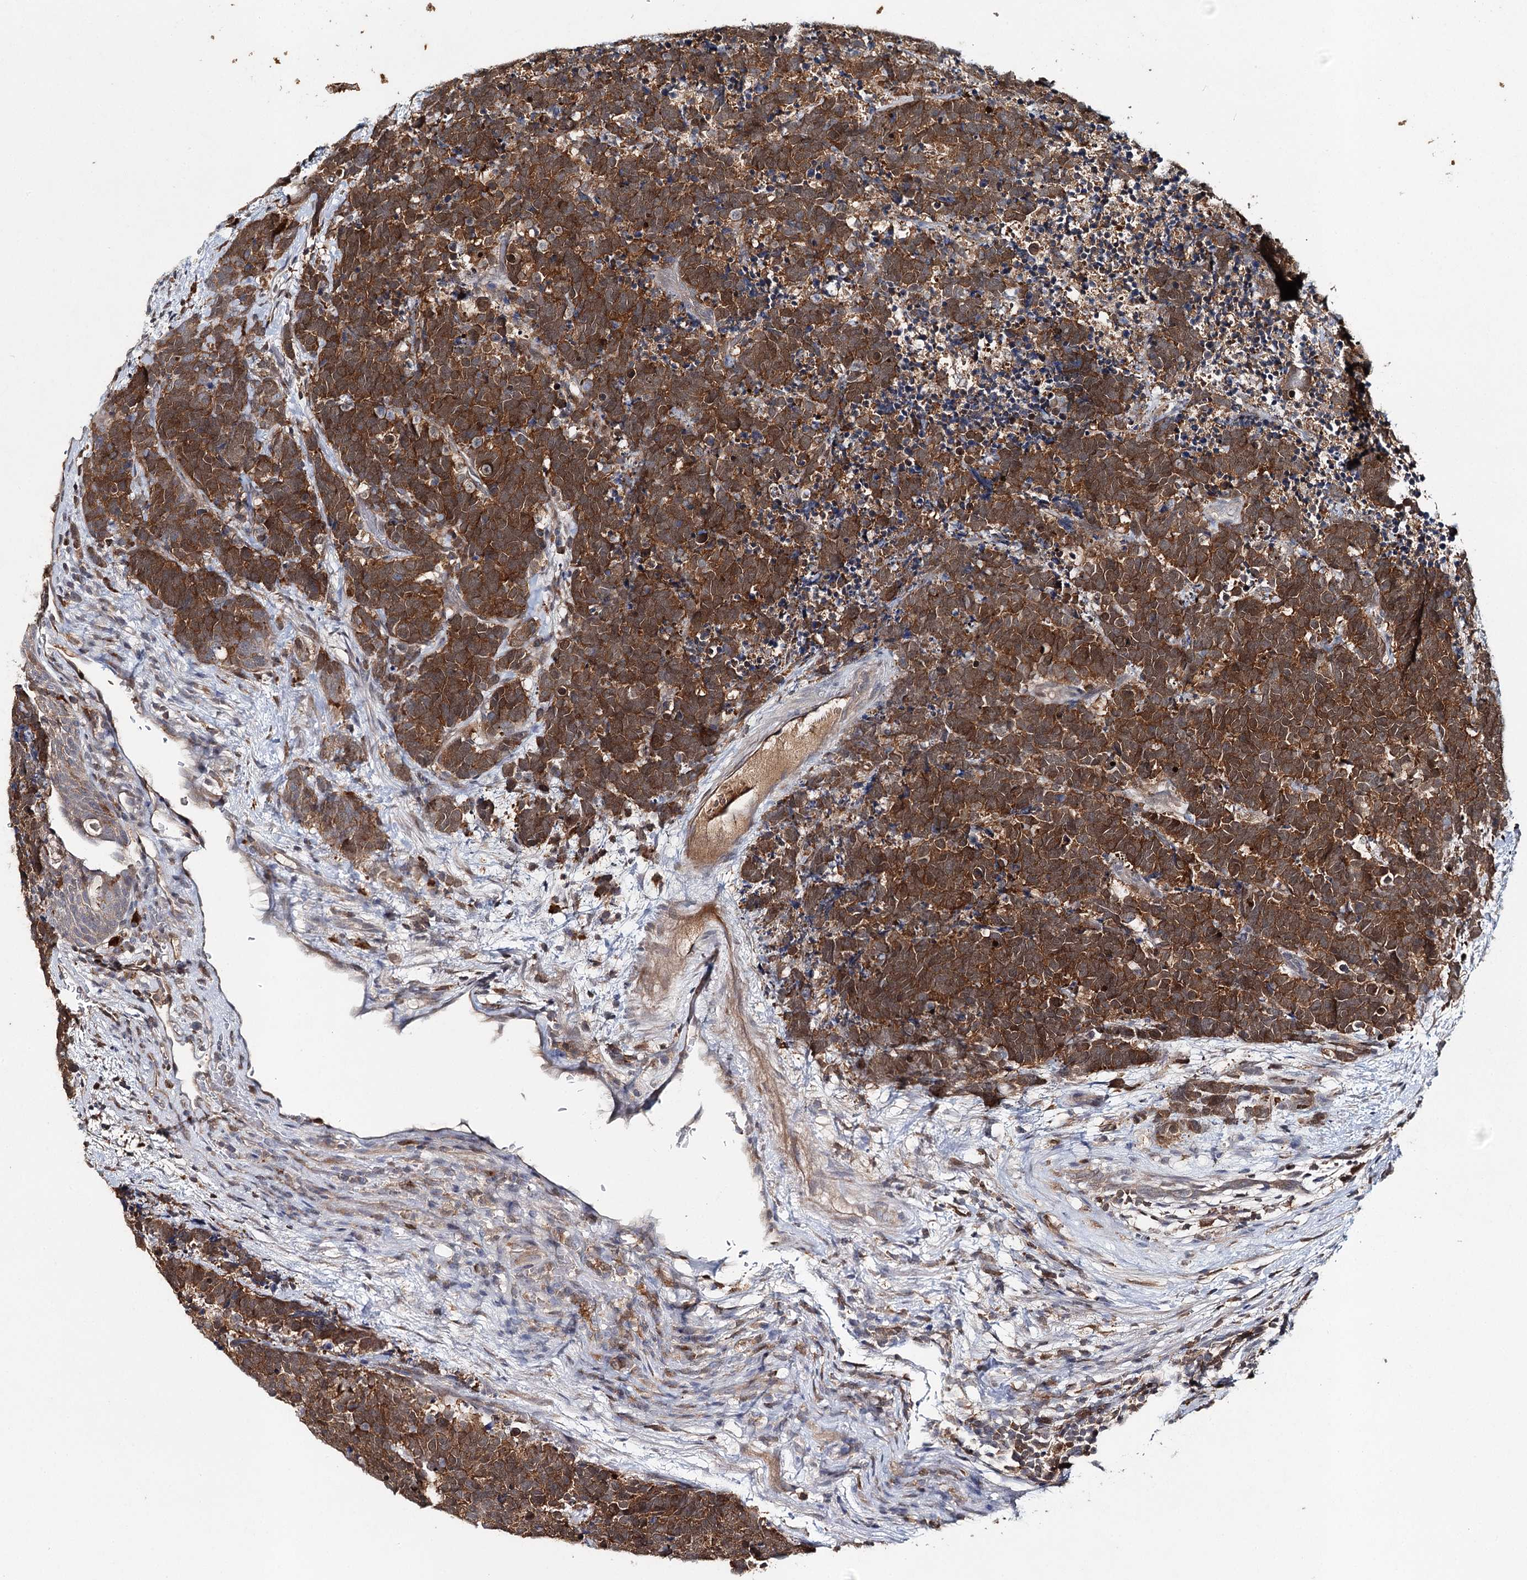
{"staining": {"intensity": "strong", "quantity": ">75%", "location": "cytoplasmic/membranous"}, "tissue": "carcinoid", "cell_type": "Tumor cells", "image_type": "cancer", "snomed": [{"axis": "morphology", "description": "Carcinoma, NOS"}, {"axis": "morphology", "description": "Carcinoid, malignant, NOS"}, {"axis": "topography", "description": "Urinary bladder"}], "caption": "This is an image of IHC staining of carcinoid, which shows strong staining in the cytoplasmic/membranous of tumor cells.", "gene": "SLC41A2", "patient": {"sex": "male", "age": 57}}